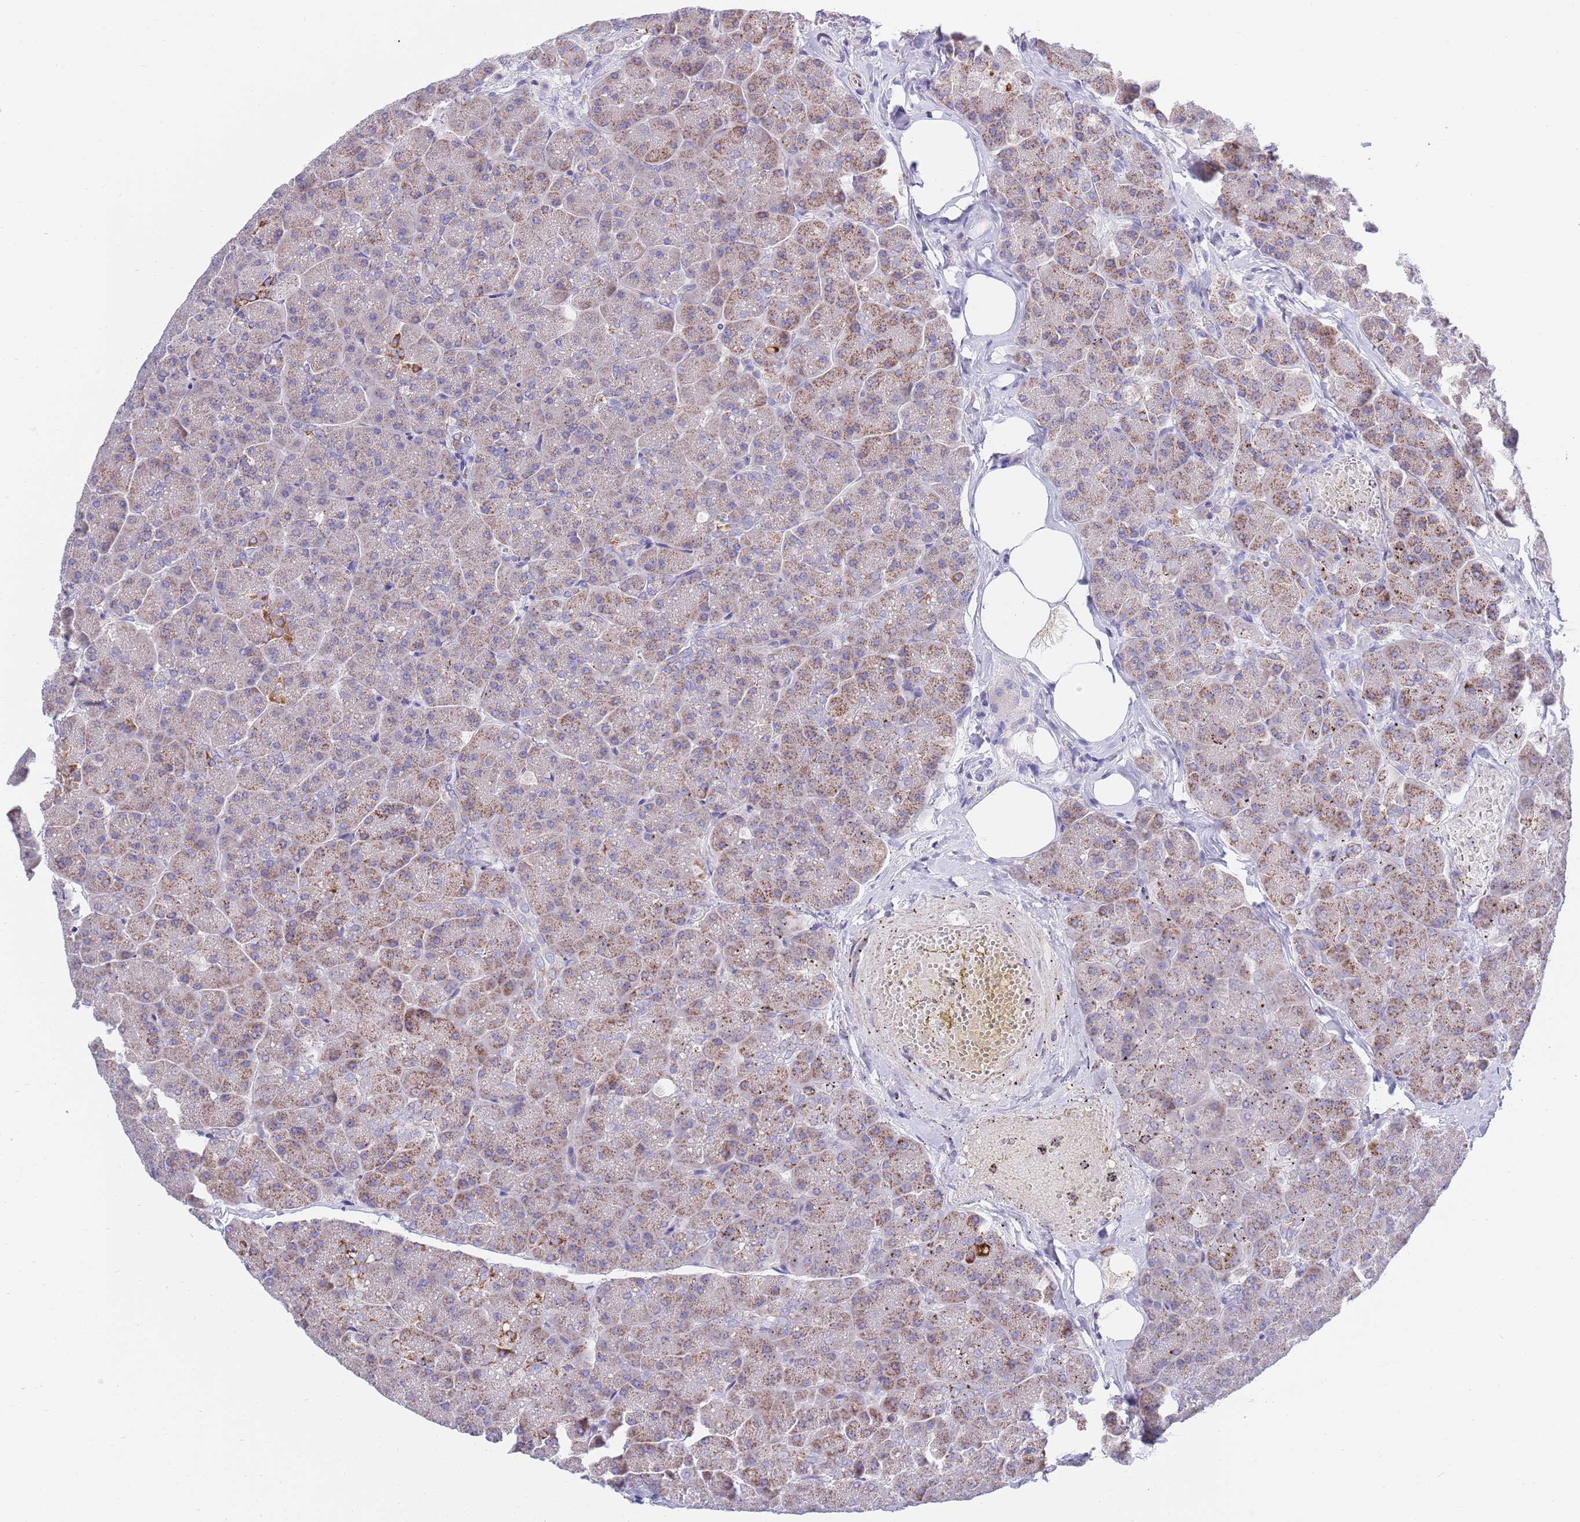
{"staining": {"intensity": "strong", "quantity": "25%-75%", "location": "cytoplasmic/membranous"}, "tissue": "pancreas", "cell_type": "Exocrine glandular cells", "image_type": "normal", "snomed": [{"axis": "morphology", "description": "Normal tissue, NOS"}, {"axis": "topography", "description": "Pancreas"}, {"axis": "topography", "description": "Peripheral nerve tissue"}], "caption": "Immunohistochemical staining of unremarkable human pancreas demonstrates high levels of strong cytoplasmic/membranous expression in approximately 25%-75% of exocrine glandular cells.", "gene": "EMC8", "patient": {"sex": "male", "age": 54}}